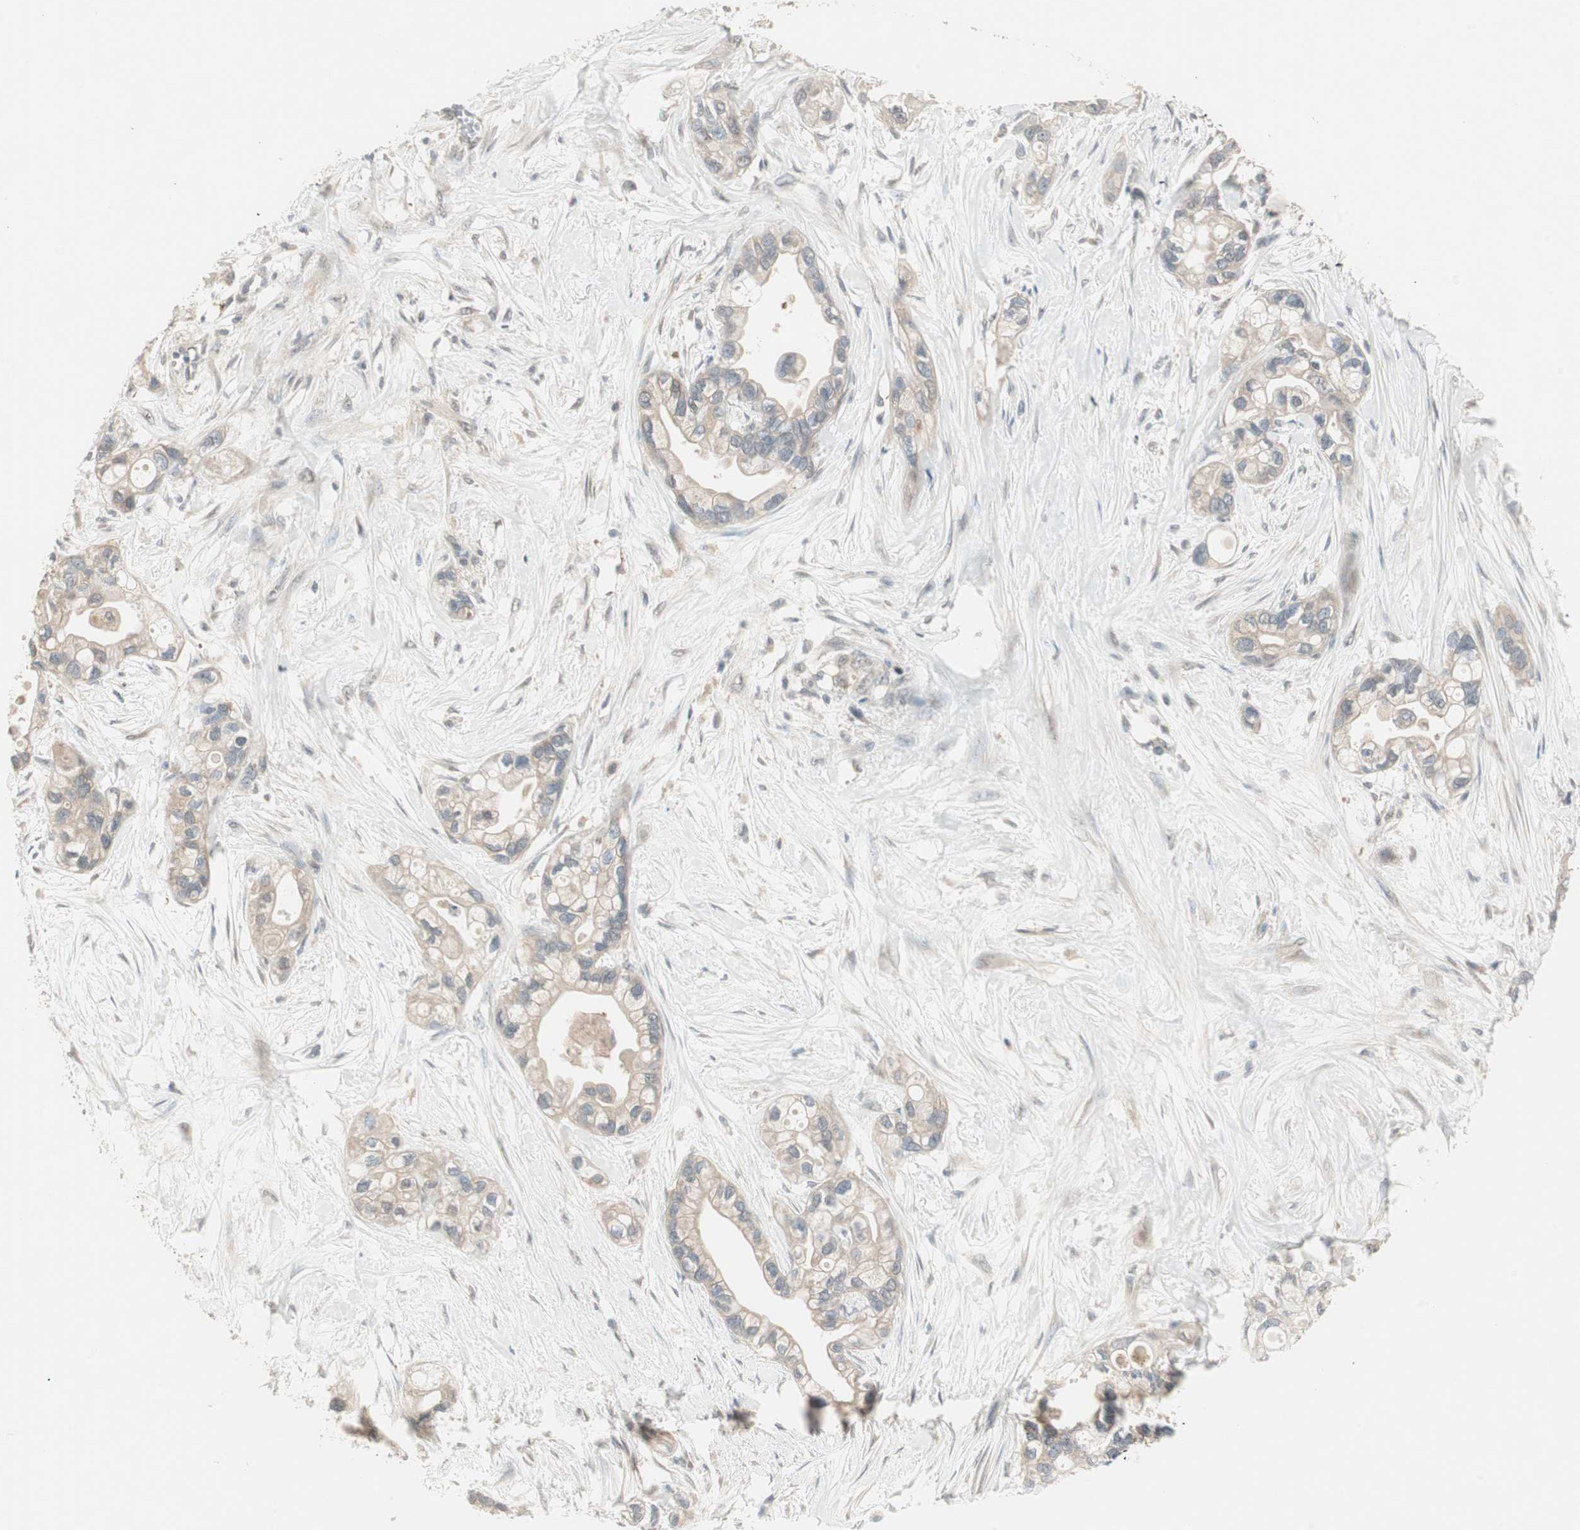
{"staining": {"intensity": "weak", "quantity": ">75%", "location": "cytoplasmic/membranous"}, "tissue": "pancreatic cancer", "cell_type": "Tumor cells", "image_type": "cancer", "snomed": [{"axis": "morphology", "description": "Adenocarcinoma, NOS"}, {"axis": "topography", "description": "Pancreas"}], "caption": "Human pancreatic cancer (adenocarcinoma) stained with a brown dye reveals weak cytoplasmic/membranous positive expression in about >75% of tumor cells.", "gene": "ZFP36", "patient": {"sex": "female", "age": 77}}